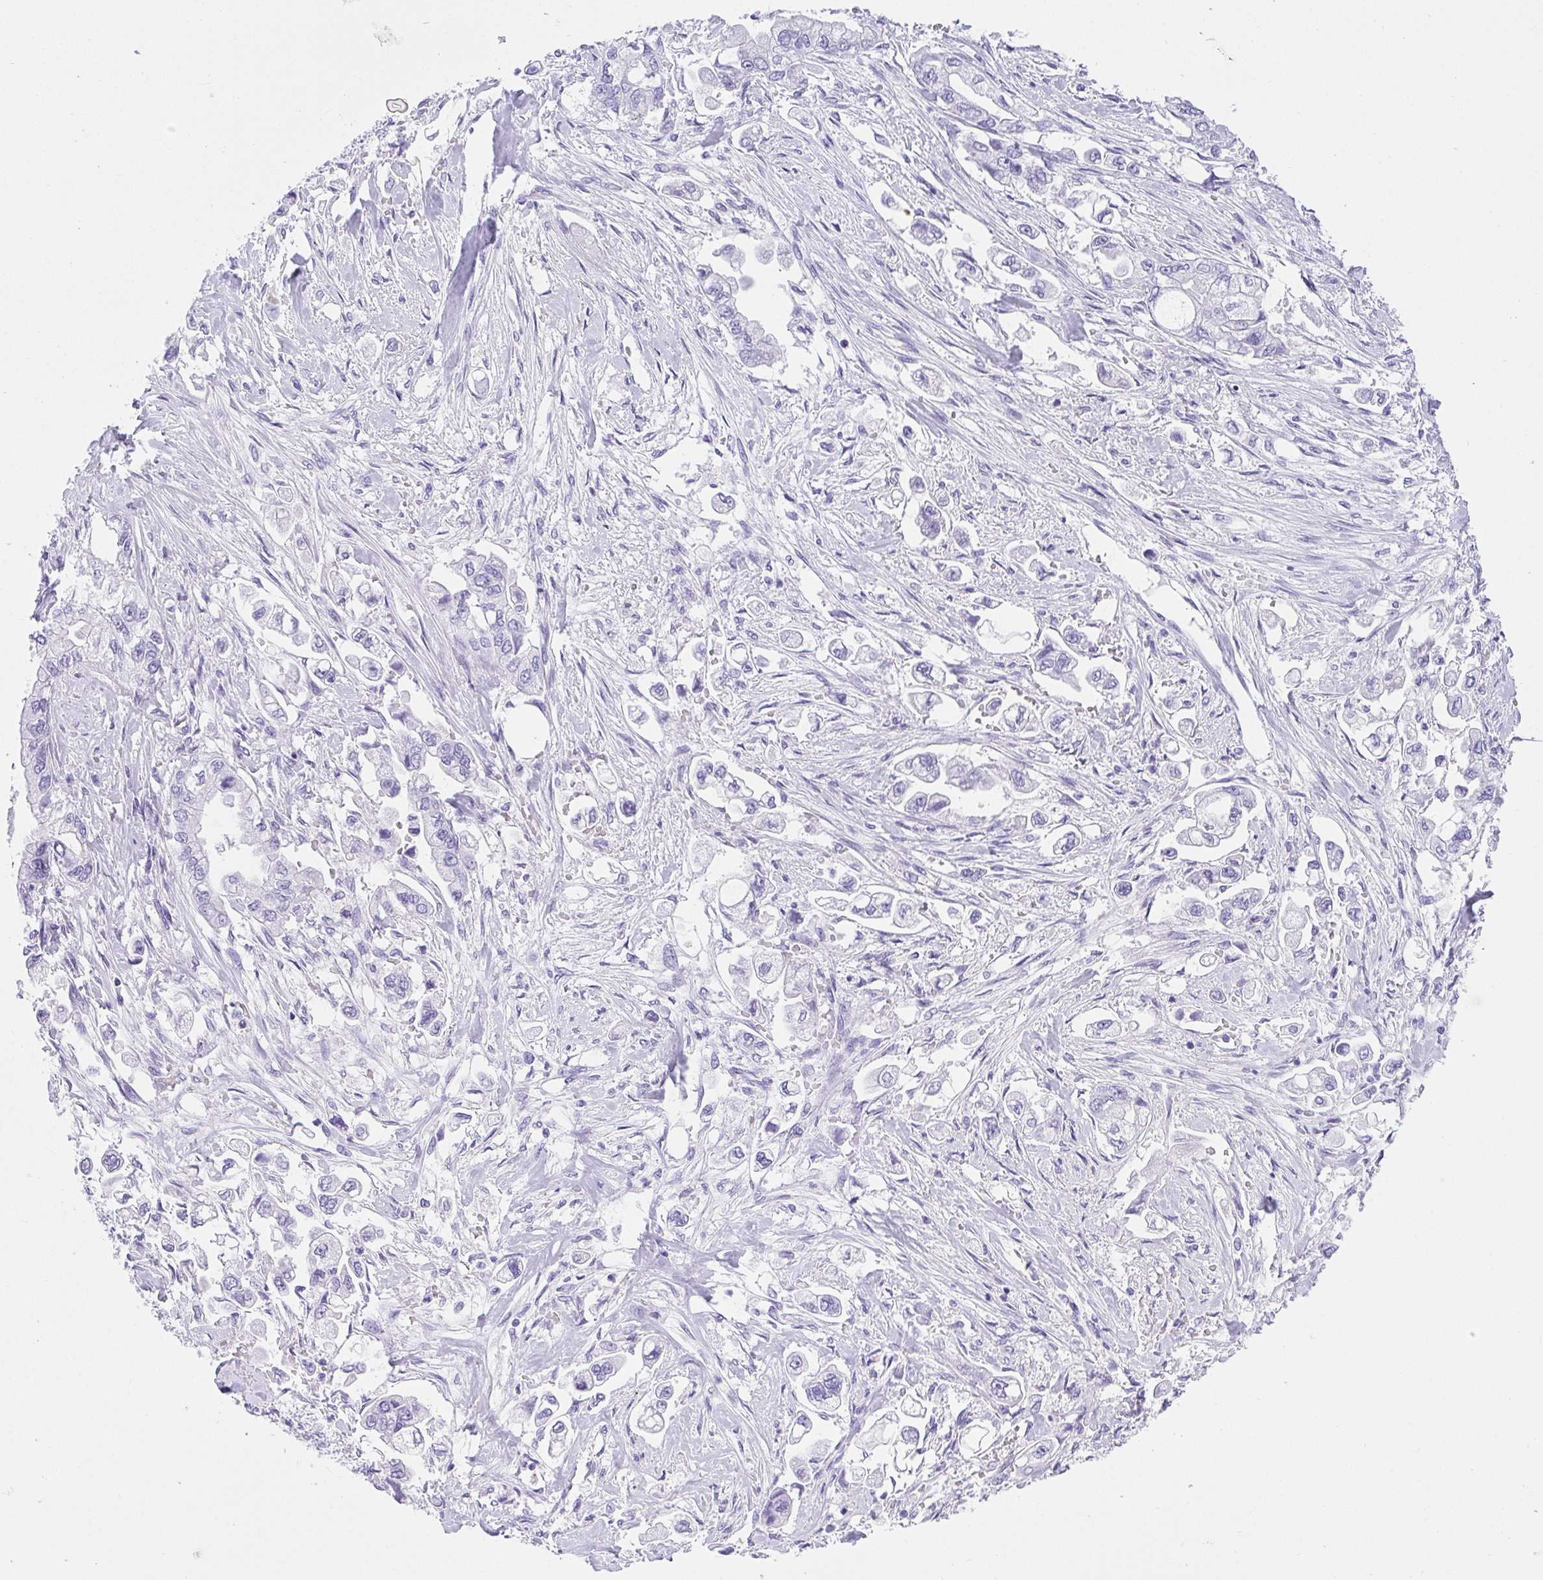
{"staining": {"intensity": "negative", "quantity": "none", "location": "none"}, "tissue": "stomach cancer", "cell_type": "Tumor cells", "image_type": "cancer", "snomed": [{"axis": "morphology", "description": "Adenocarcinoma, NOS"}, {"axis": "topography", "description": "Stomach"}], "caption": "There is no significant positivity in tumor cells of stomach cancer (adenocarcinoma).", "gene": "AVIL", "patient": {"sex": "male", "age": 62}}